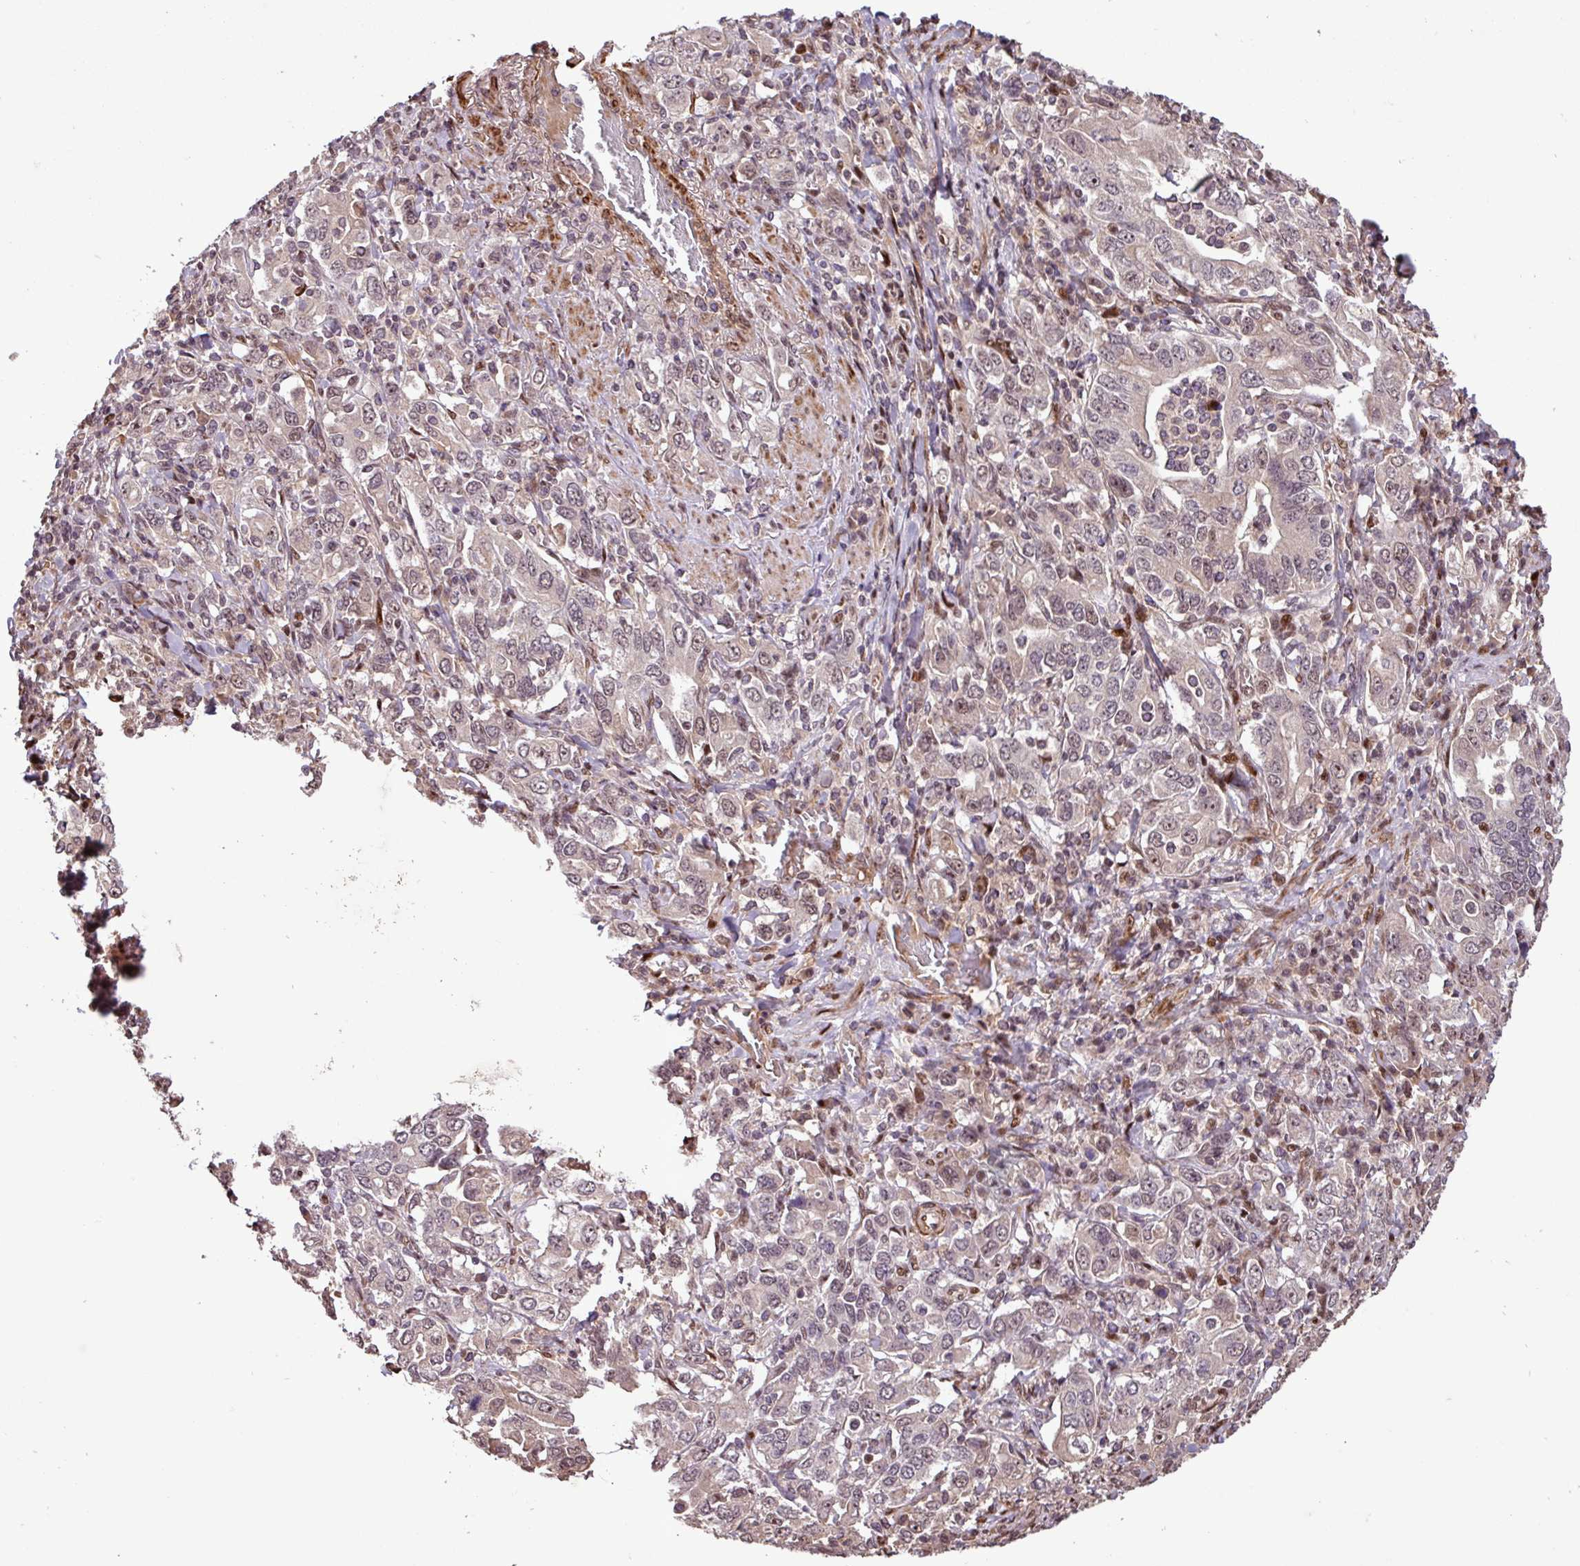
{"staining": {"intensity": "weak", "quantity": "<25%", "location": "nuclear"}, "tissue": "stomach cancer", "cell_type": "Tumor cells", "image_type": "cancer", "snomed": [{"axis": "morphology", "description": "Adenocarcinoma, NOS"}, {"axis": "topography", "description": "Stomach, upper"}, {"axis": "topography", "description": "Stomach"}], "caption": "Immunohistochemical staining of human stomach adenocarcinoma shows no significant expression in tumor cells. Brightfield microscopy of IHC stained with DAB (brown) and hematoxylin (blue), captured at high magnification.", "gene": "SLC22A24", "patient": {"sex": "male", "age": 62}}